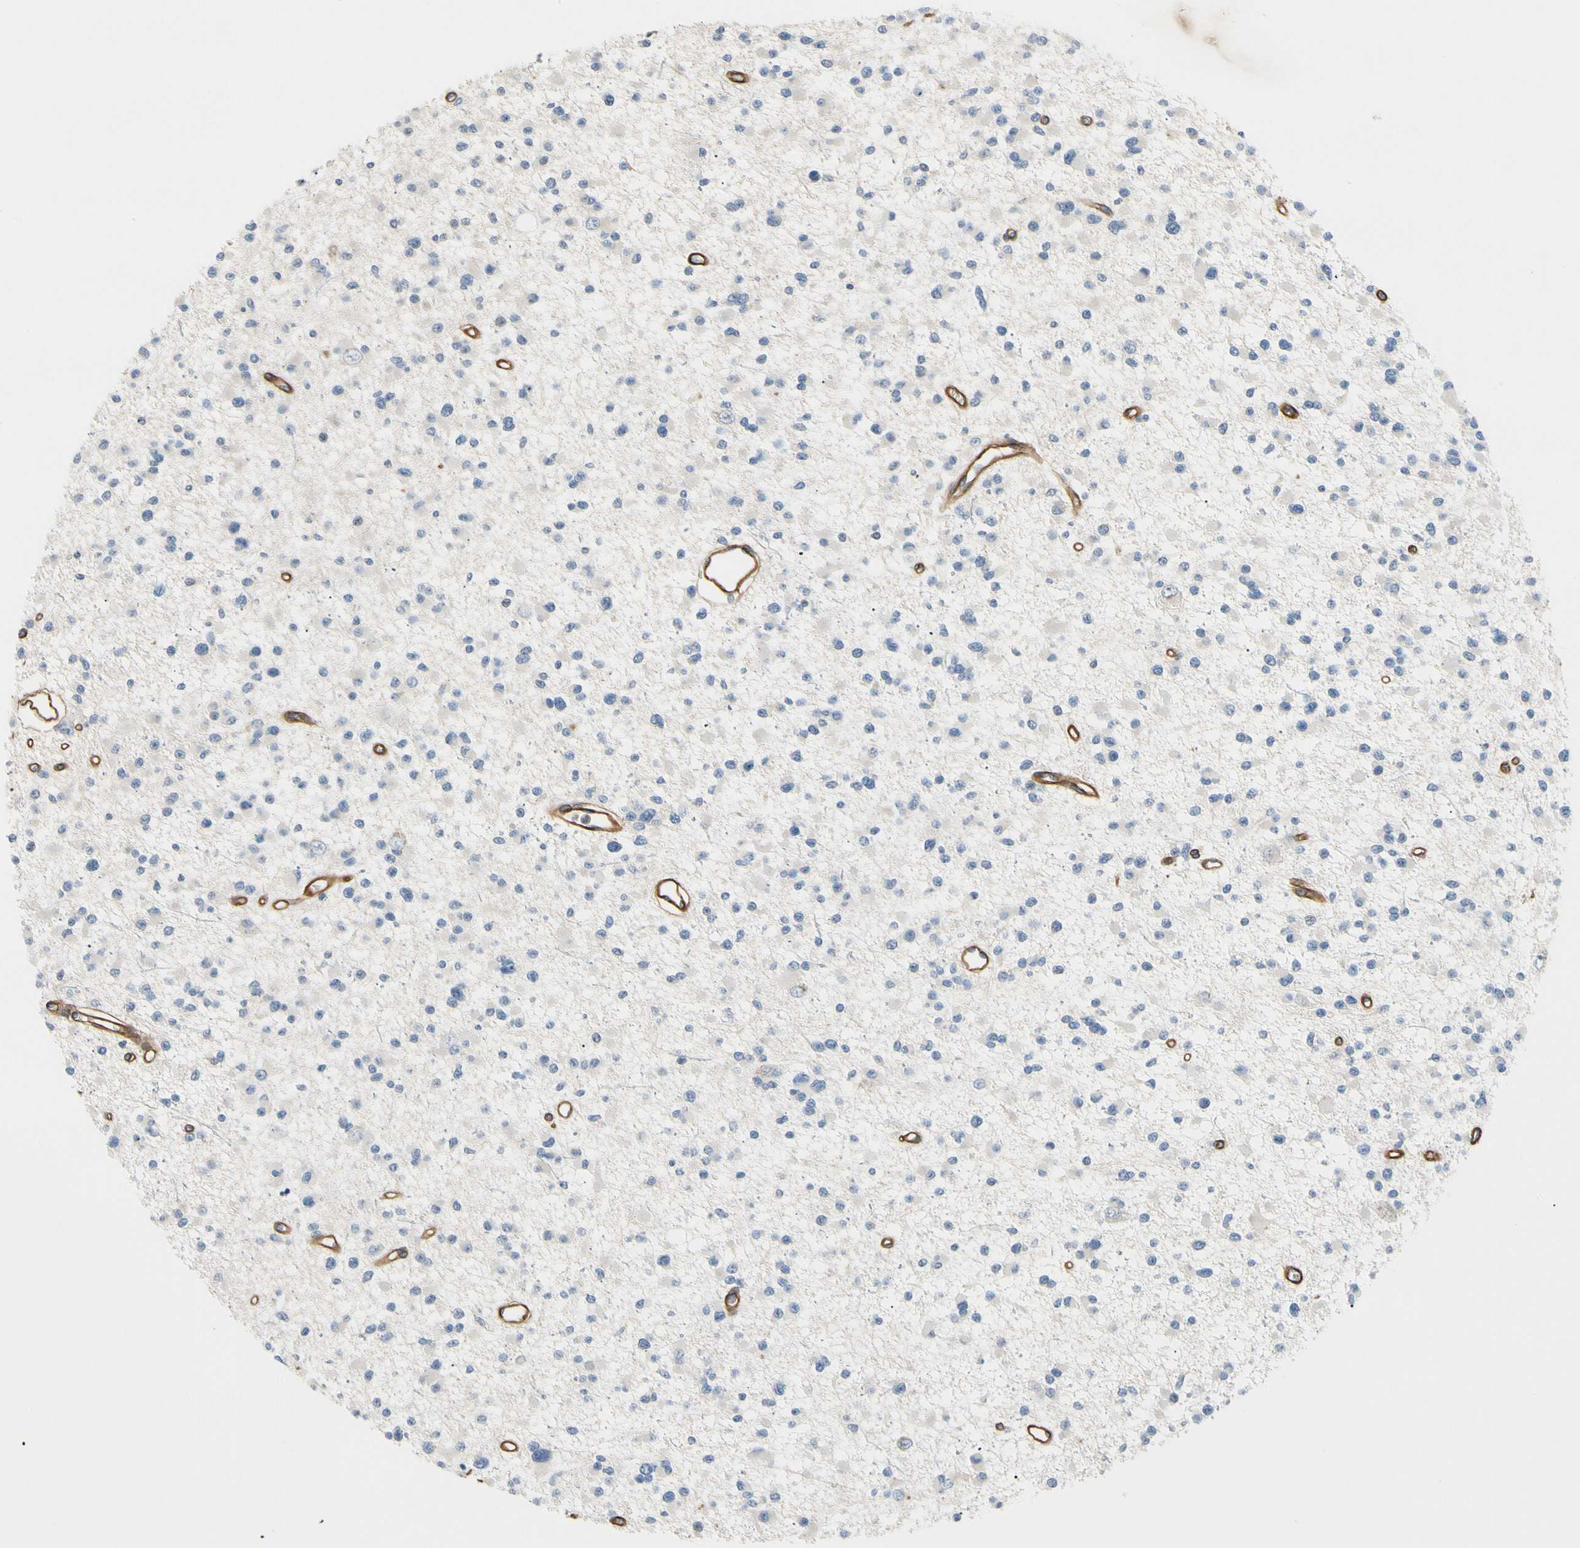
{"staining": {"intensity": "negative", "quantity": "none", "location": "none"}, "tissue": "glioma", "cell_type": "Tumor cells", "image_type": "cancer", "snomed": [{"axis": "morphology", "description": "Glioma, malignant, Low grade"}, {"axis": "topography", "description": "Brain"}], "caption": "The image exhibits no significant staining in tumor cells of malignant low-grade glioma.", "gene": "TNFRSF18", "patient": {"sex": "female", "age": 22}}